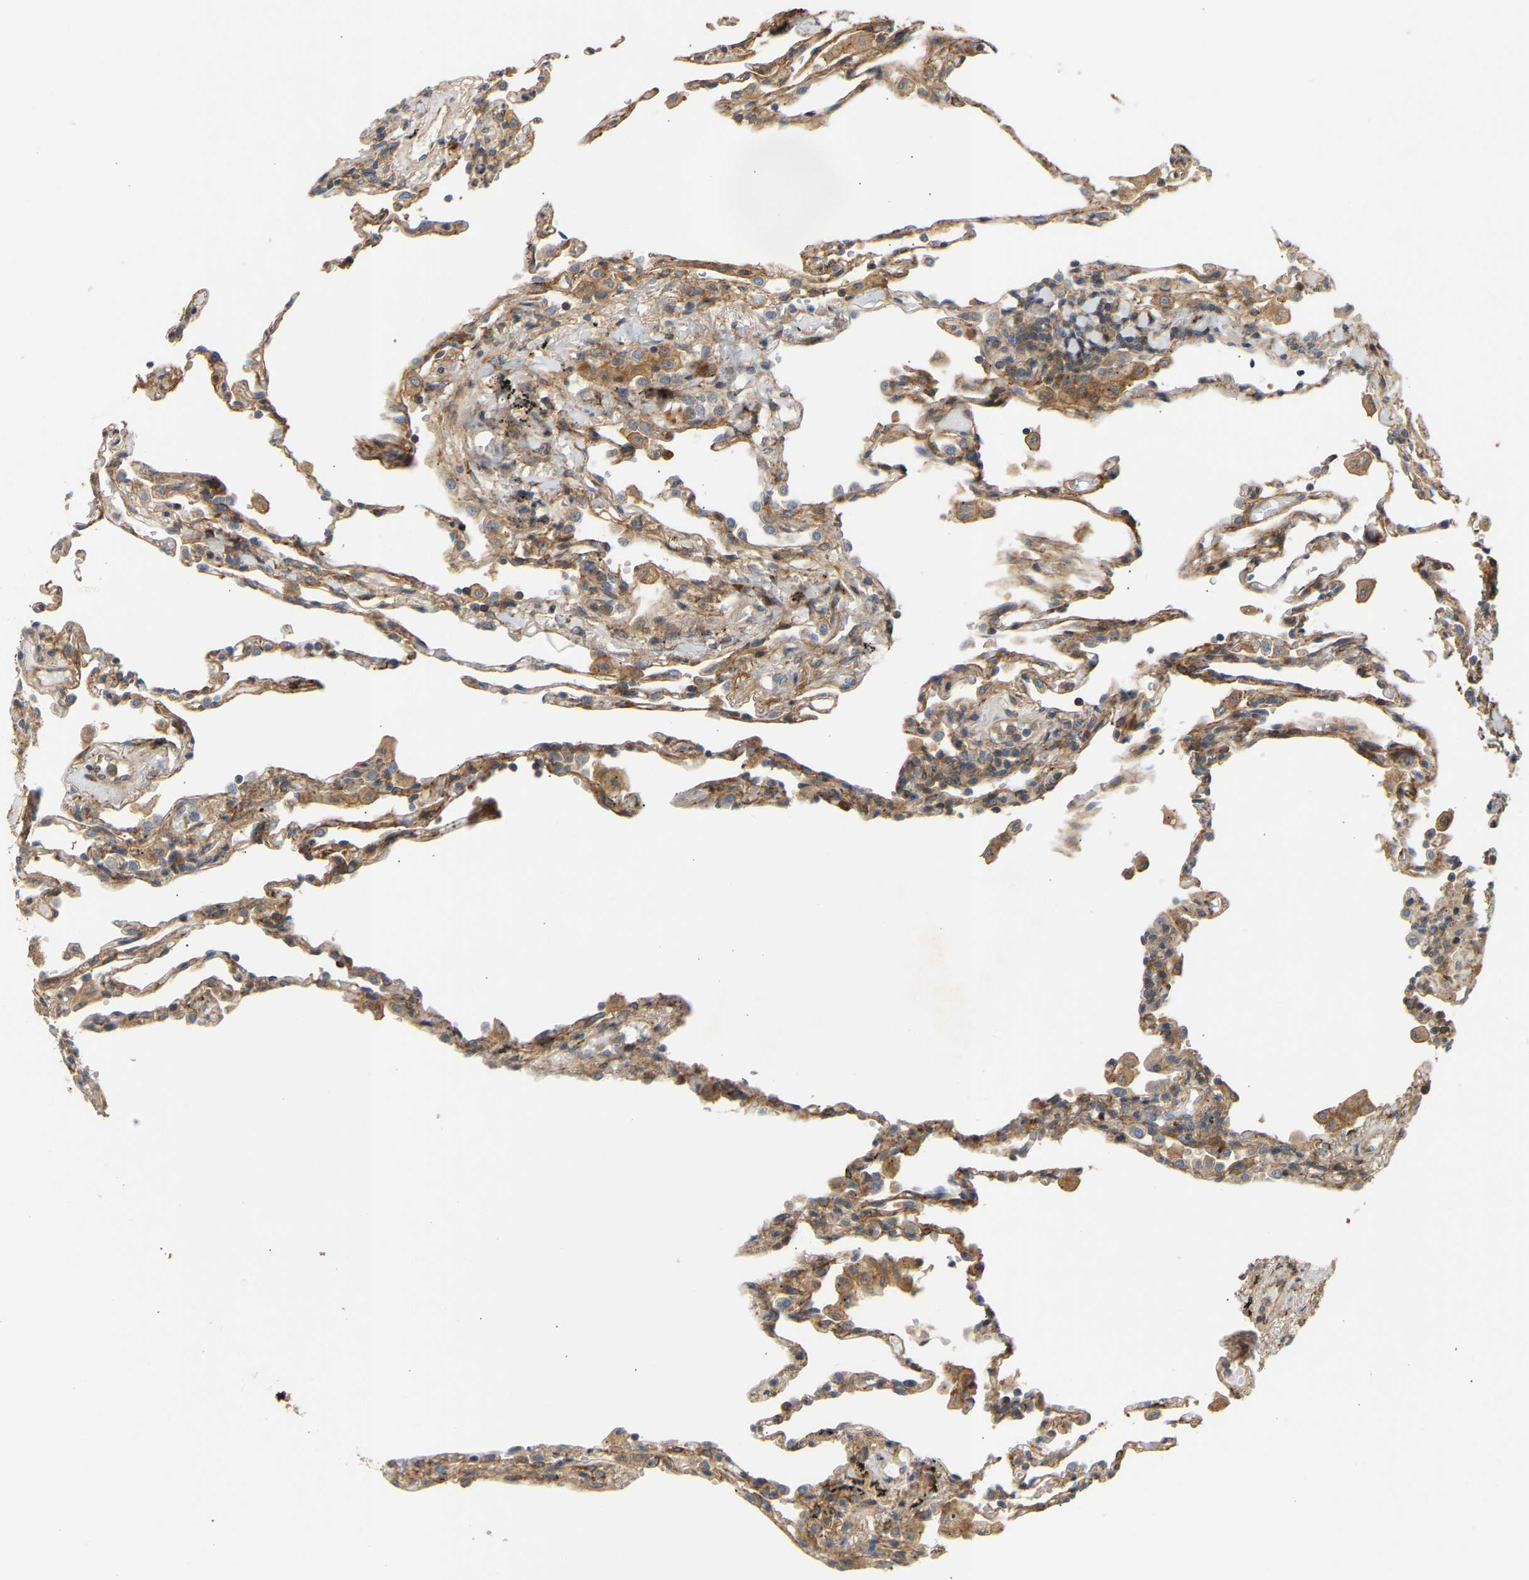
{"staining": {"intensity": "weak", "quantity": ">75%", "location": "cytoplasmic/membranous"}, "tissue": "lung", "cell_type": "Alveolar cells", "image_type": "normal", "snomed": [{"axis": "morphology", "description": "Normal tissue, NOS"}, {"axis": "topography", "description": "Lung"}], "caption": "Human lung stained for a protein (brown) reveals weak cytoplasmic/membranous positive positivity in about >75% of alveolar cells.", "gene": "PLCG2", "patient": {"sex": "male", "age": 59}}